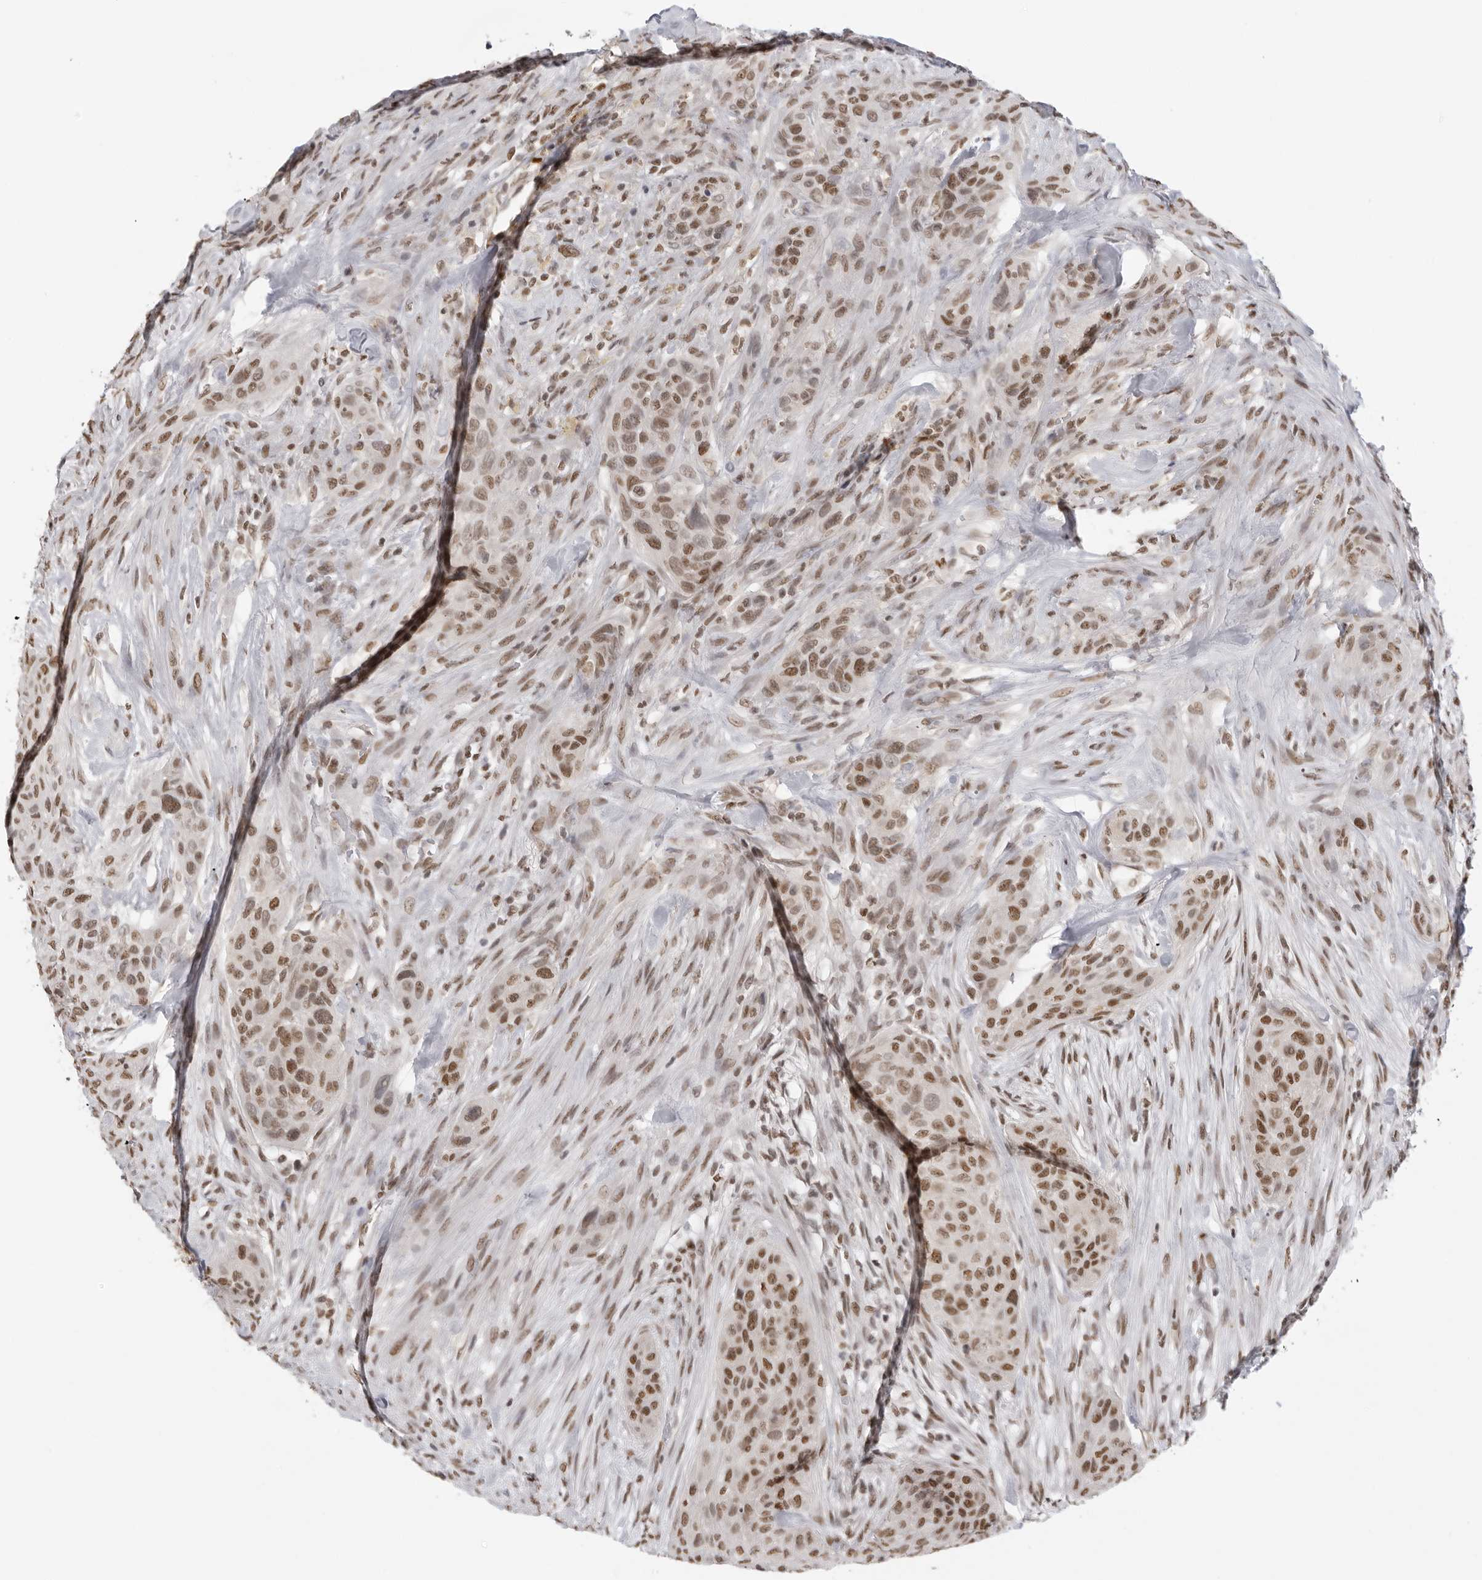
{"staining": {"intensity": "strong", "quantity": "25%-75%", "location": "nuclear"}, "tissue": "urothelial cancer", "cell_type": "Tumor cells", "image_type": "cancer", "snomed": [{"axis": "morphology", "description": "Urothelial carcinoma, High grade"}, {"axis": "topography", "description": "Urinary bladder"}], "caption": "This histopathology image demonstrates immunohistochemistry staining of urothelial cancer, with high strong nuclear staining in about 25%-75% of tumor cells.", "gene": "RPA2", "patient": {"sex": "male", "age": 35}}